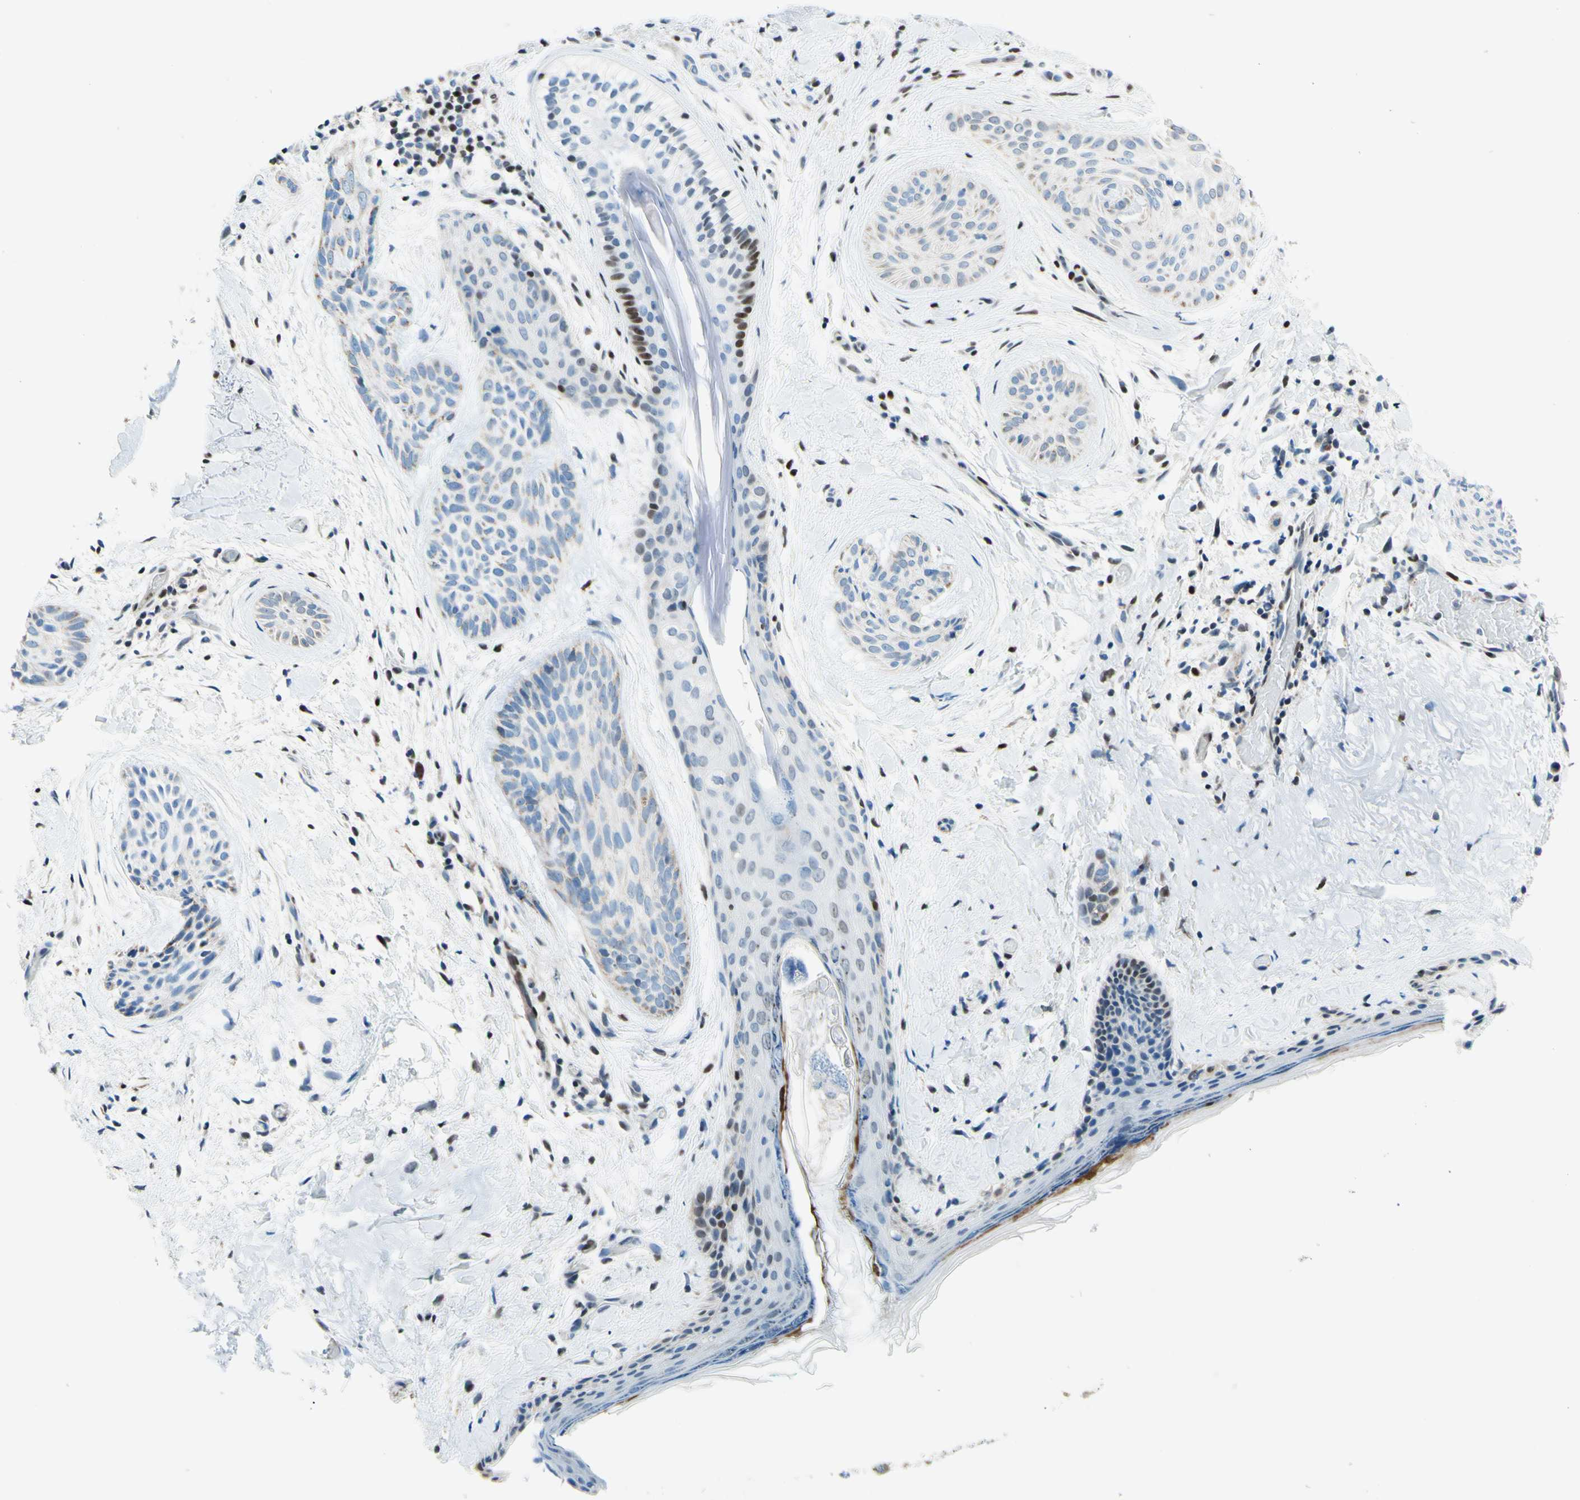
{"staining": {"intensity": "negative", "quantity": "none", "location": "none"}, "tissue": "skin cancer", "cell_type": "Tumor cells", "image_type": "cancer", "snomed": [{"axis": "morphology", "description": "Normal tissue, NOS"}, {"axis": "morphology", "description": "Basal cell carcinoma"}, {"axis": "topography", "description": "Skin"}], "caption": "Protein analysis of skin cancer reveals no significant expression in tumor cells.", "gene": "CBX7", "patient": {"sex": "female", "age": 71}}